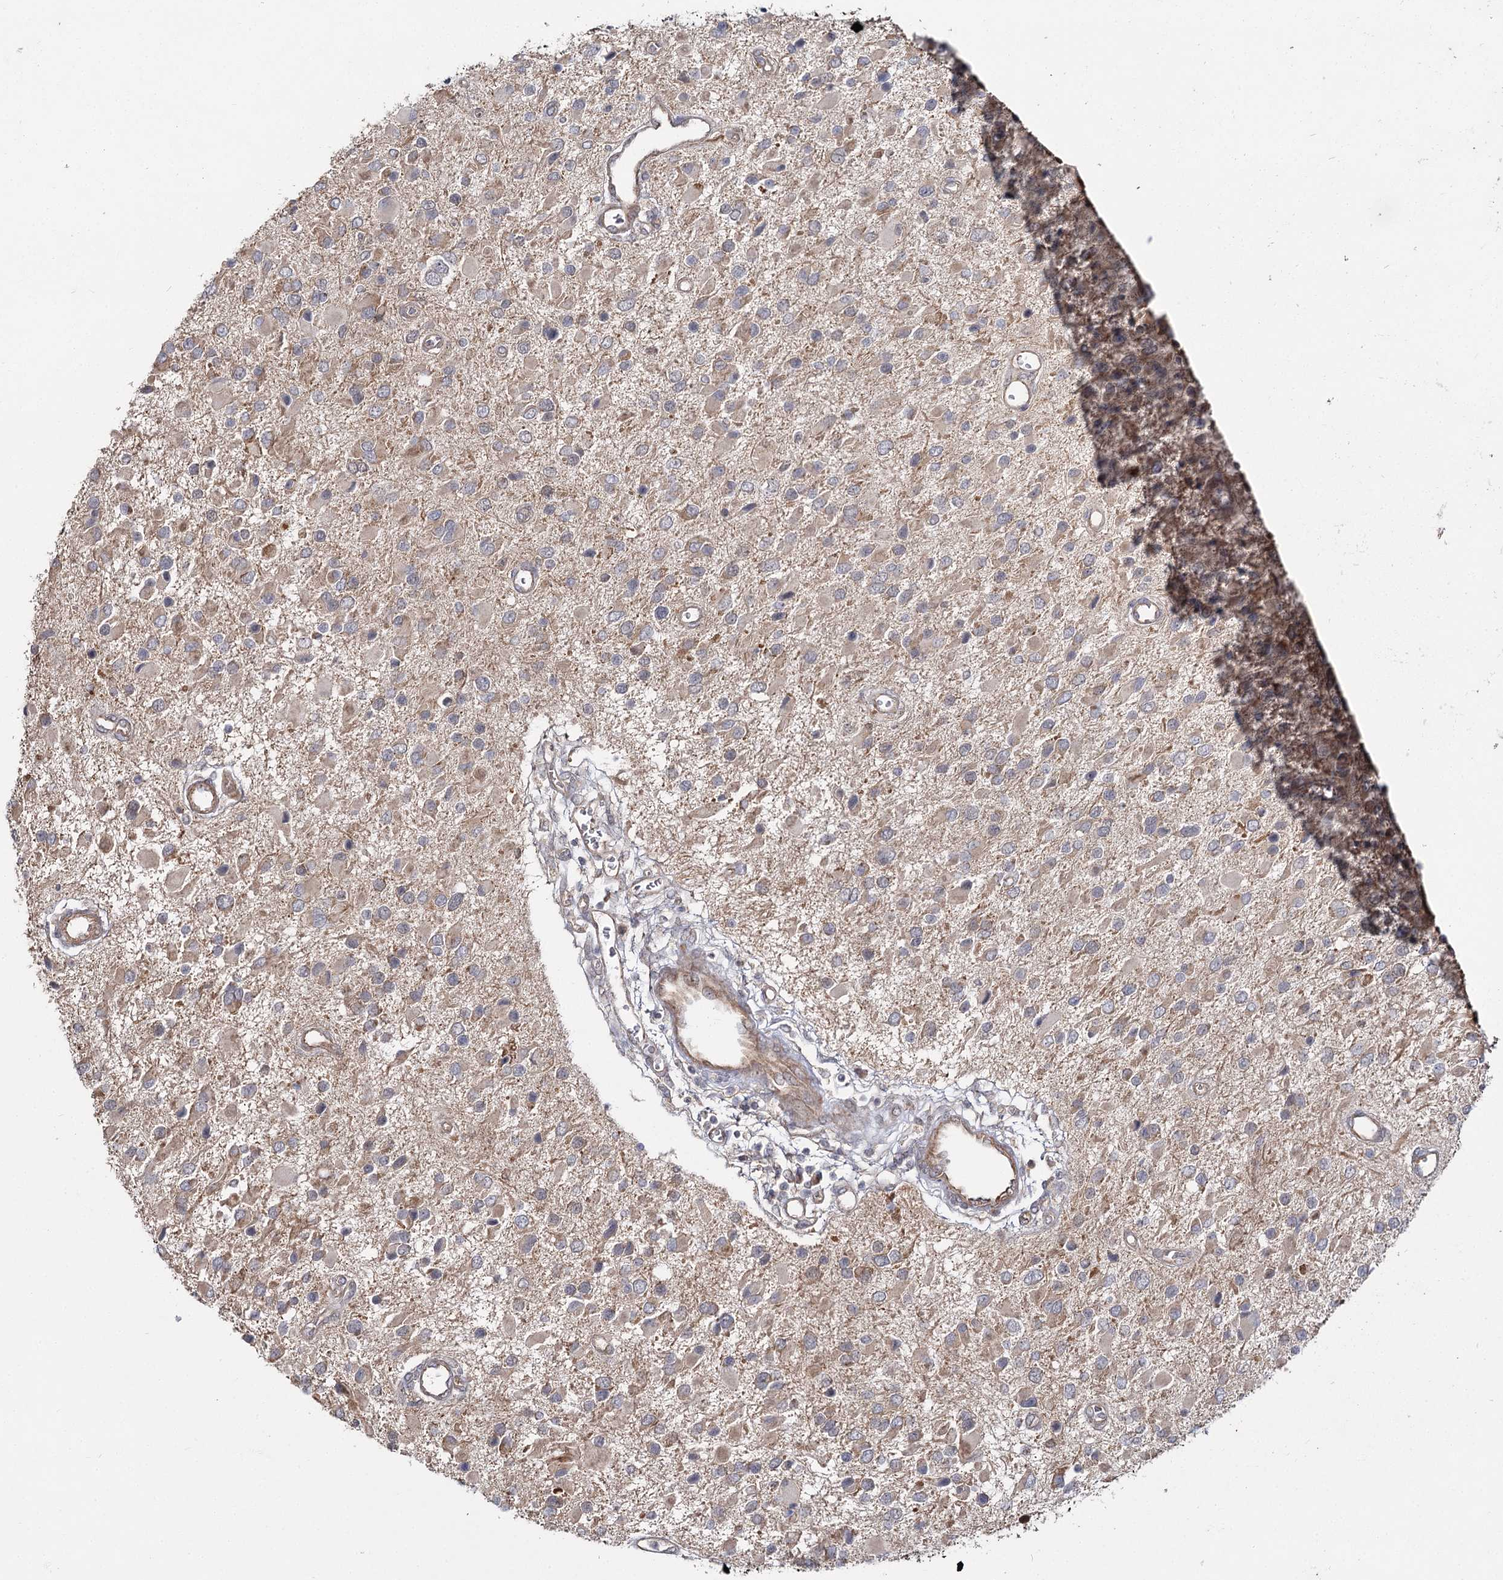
{"staining": {"intensity": "weak", "quantity": "25%-75%", "location": "cytoplasmic/membranous"}, "tissue": "glioma", "cell_type": "Tumor cells", "image_type": "cancer", "snomed": [{"axis": "morphology", "description": "Glioma, malignant, High grade"}, {"axis": "topography", "description": "Brain"}], "caption": "Immunohistochemical staining of high-grade glioma (malignant) exhibits low levels of weak cytoplasmic/membranous protein positivity in about 25%-75% of tumor cells.", "gene": "TBC1D9B", "patient": {"sex": "male", "age": 53}}